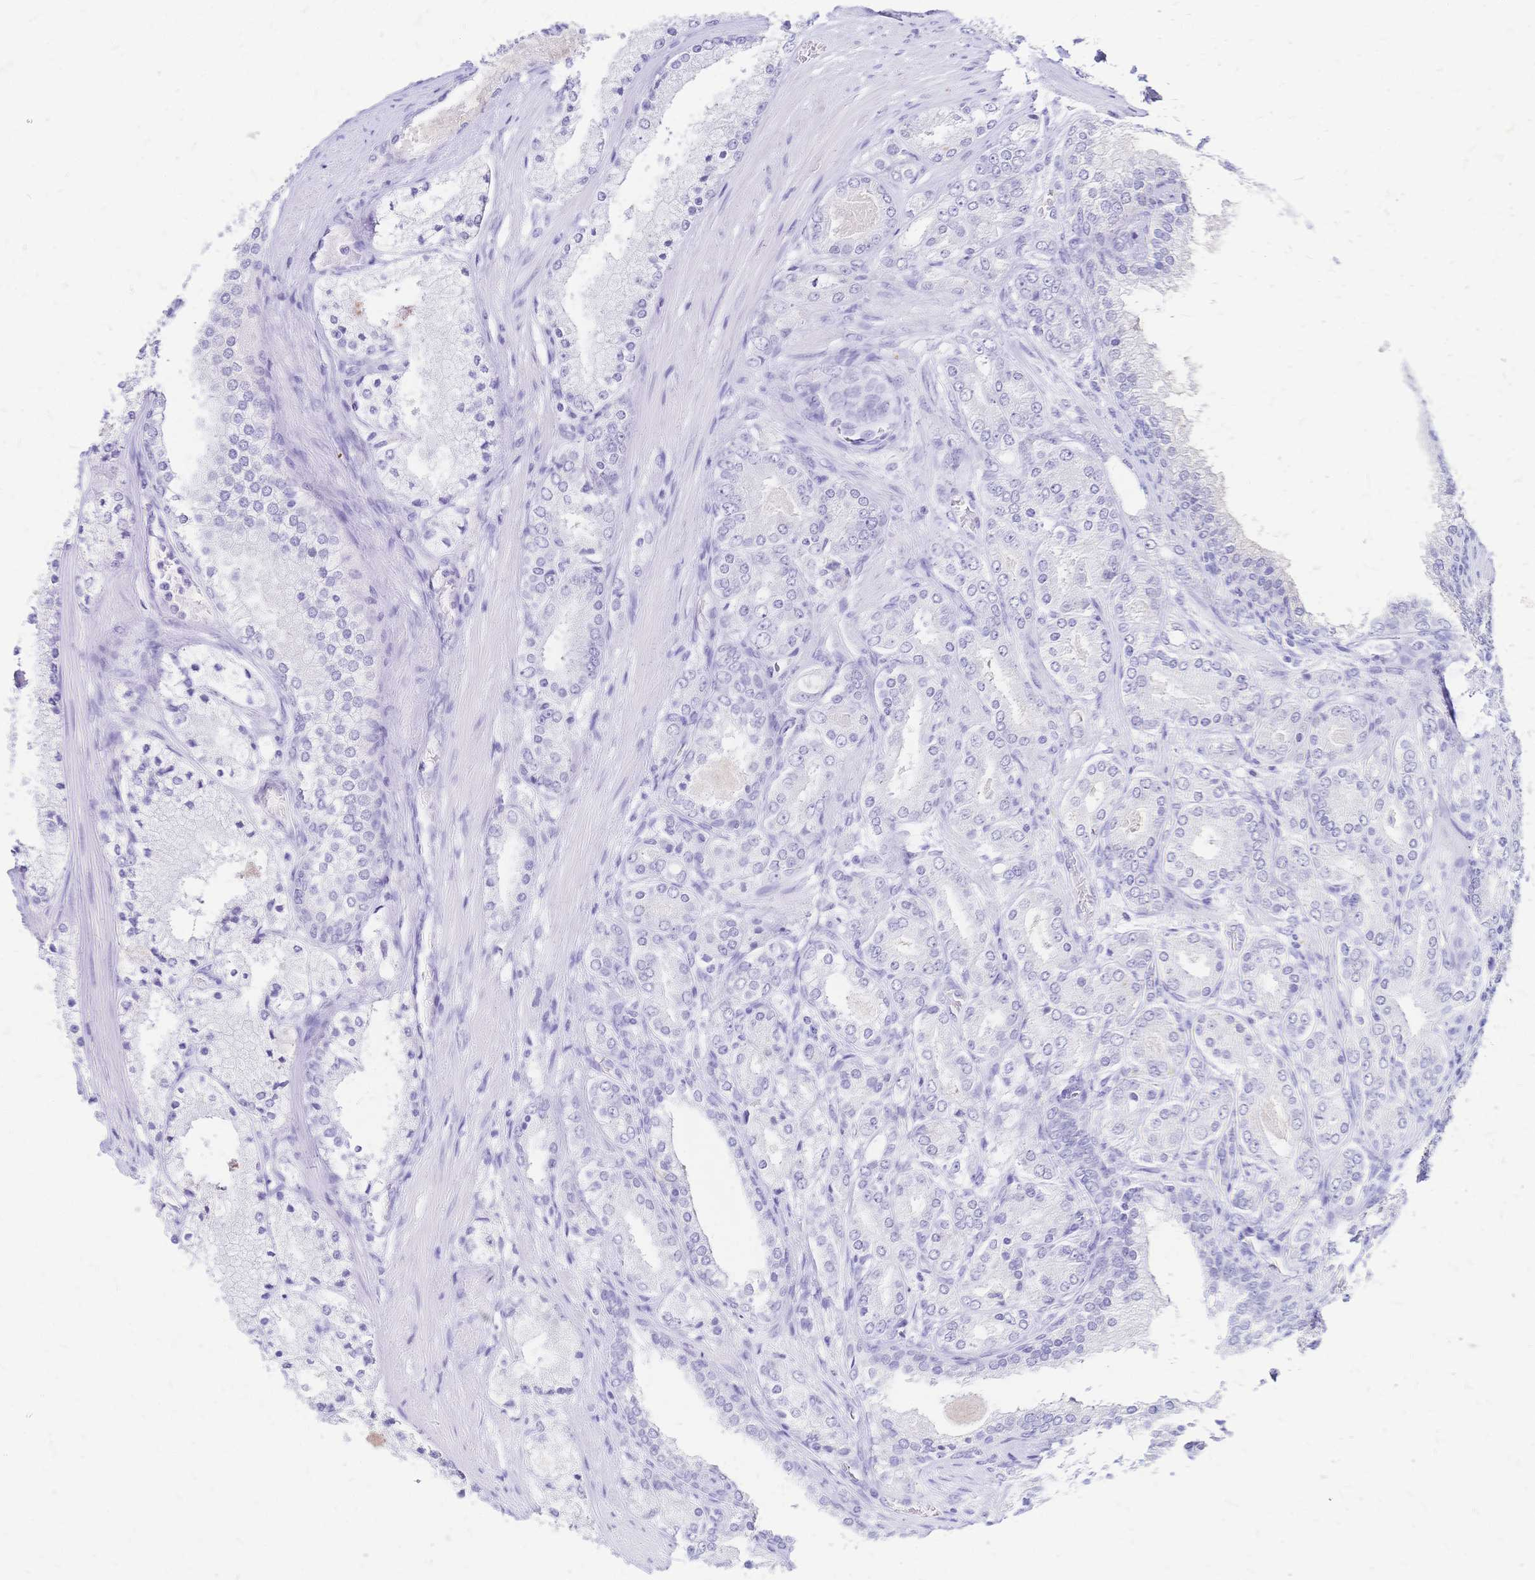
{"staining": {"intensity": "negative", "quantity": "none", "location": "none"}, "tissue": "prostate cancer", "cell_type": "Tumor cells", "image_type": "cancer", "snomed": [{"axis": "morphology", "description": "Adenocarcinoma, High grade"}, {"axis": "topography", "description": "Prostate"}], "caption": "DAB immunohistochemical staining of human prostate cancer demonstrates no significant positivity in tumor cells.", "gene": "FA2H", "patient": {"sex": "male", "age": 63}}